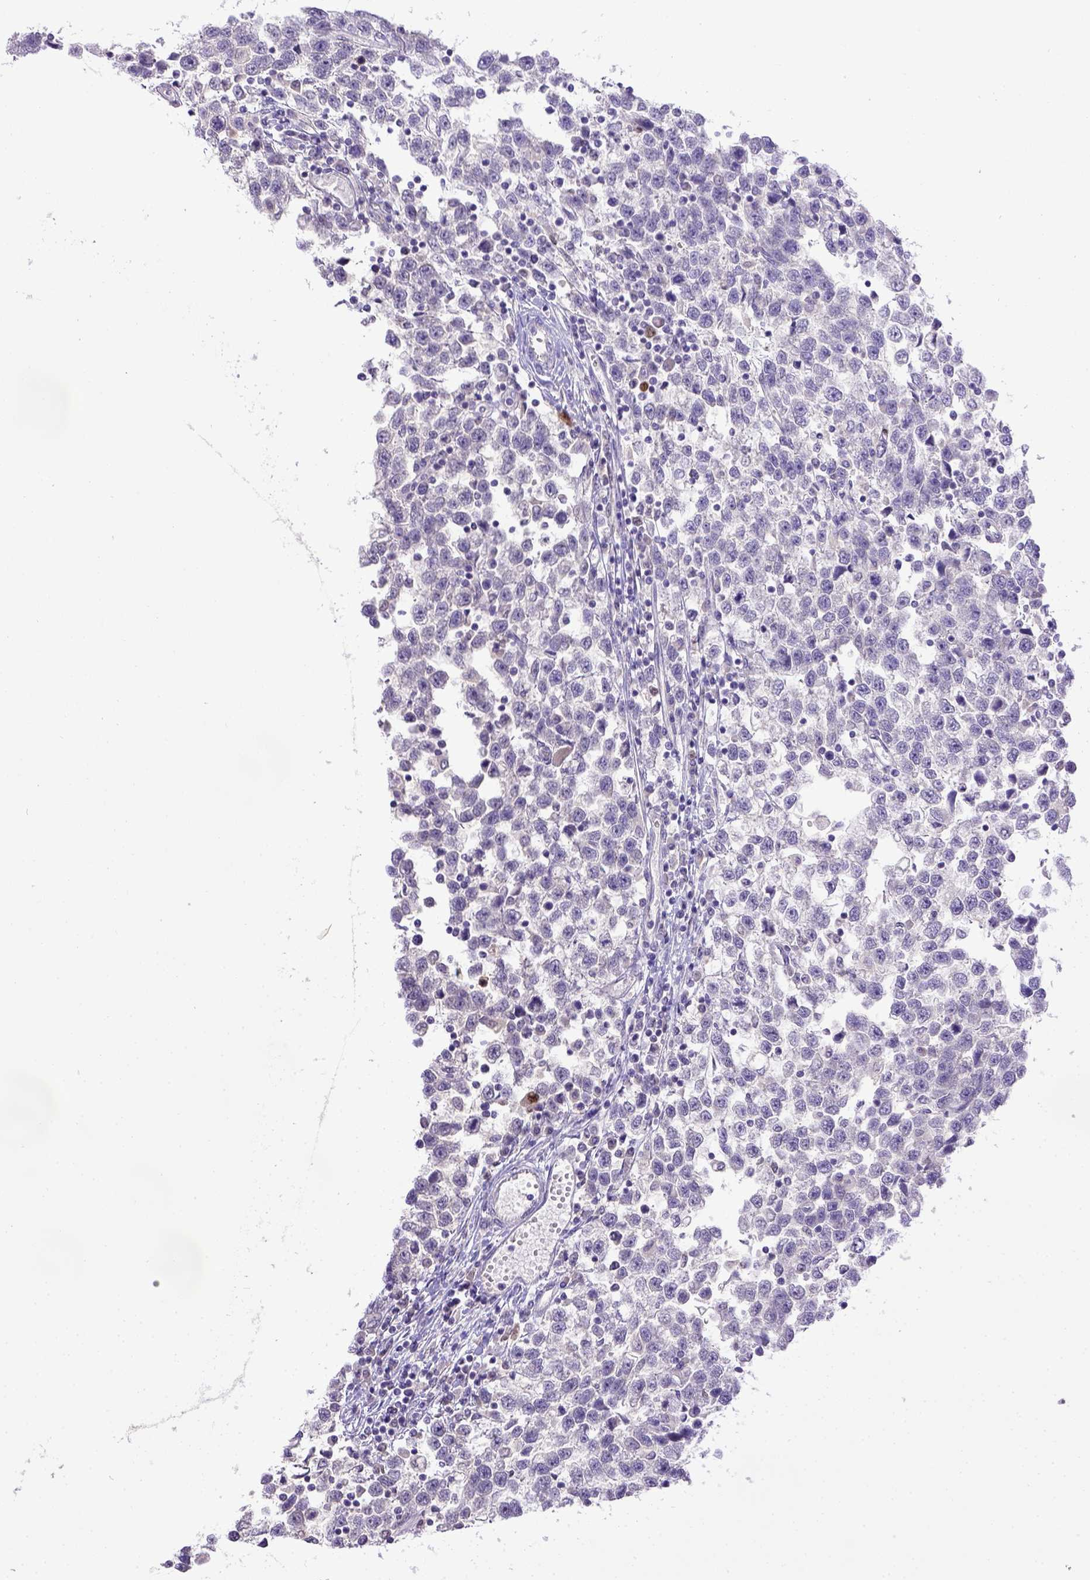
{"staining": {"intensity": "negative", "quantity": "none", "location": "none"}, "tissue": "testis cancer", "cell_type": "Tumor cells", "image_type": "cancer", "snomed": [{"axis": "morphology", "description": "Seminoma, NOS"}, {"axis": "topography", "description": "Testis"}], "caption": "This is a micrograph of immunohistochemistry (IHC) staining of testis seminoma, which shows no positivity in tumor cells.", "gene": "CDKN1A", "patient": {"sex": "male", "age": 34}}